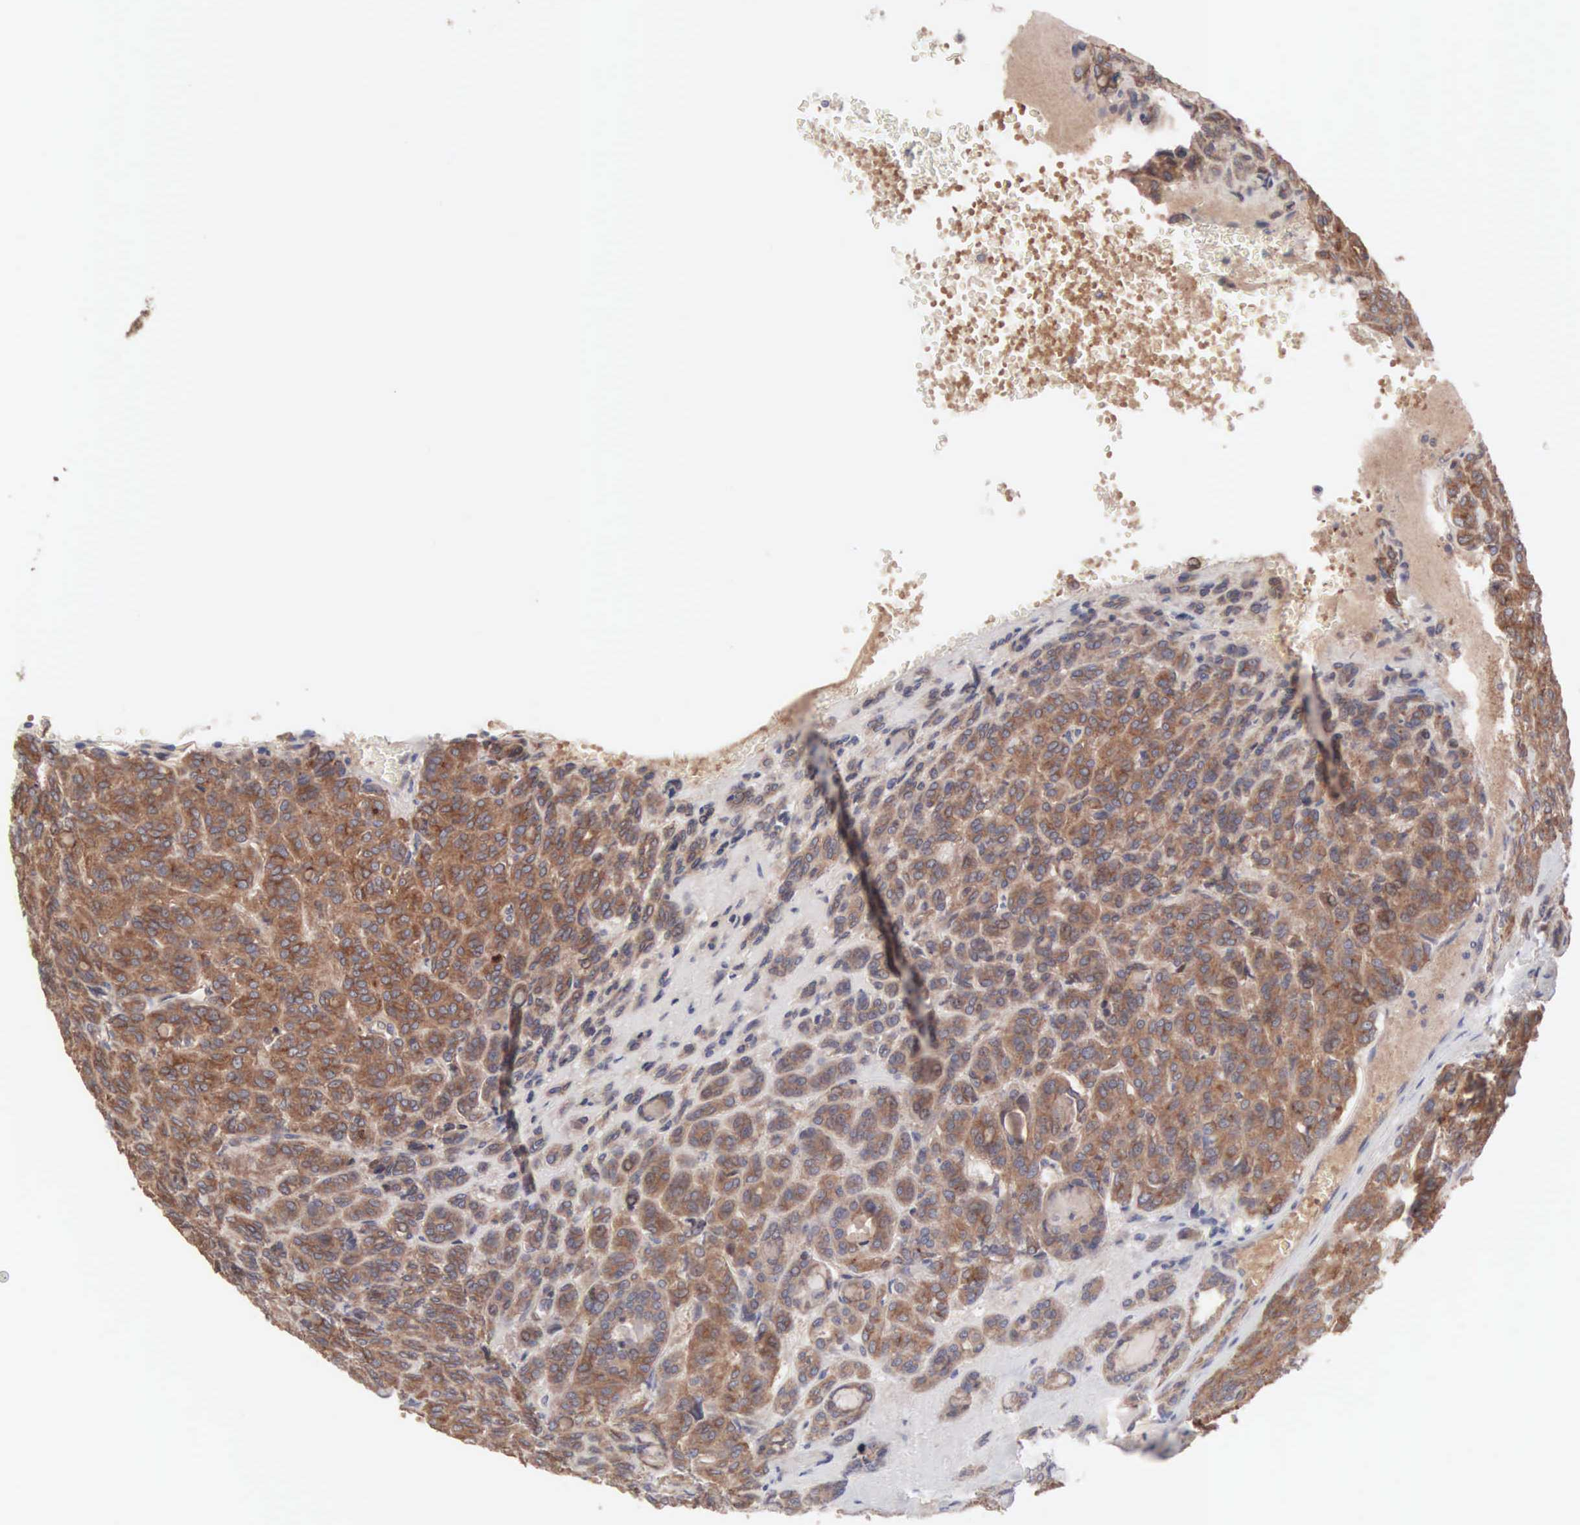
{"staining": {"intensity": "strong", "quantity": ">75%", "location": "cytoplasmic/membranous"}, "tissue": "thyroid cancer", "cell_type": "Tumor cells", "image_type": "cancer", "snomed": [{"axis": "morphology", "description": "Follicular adenoma carcinoma, NOS"}, {"axis": "topography", "description": "Thyroid gland"}], "caption": "Tumor cells show high levels of strong cytoplasmic/membranous positivity in about >75% of cells in human thyroid cancer. (Brightfield microscopy of DAB IHC at high magnification).", "gene": "INF2", "patient": {"sex": "female", "age": 71}}